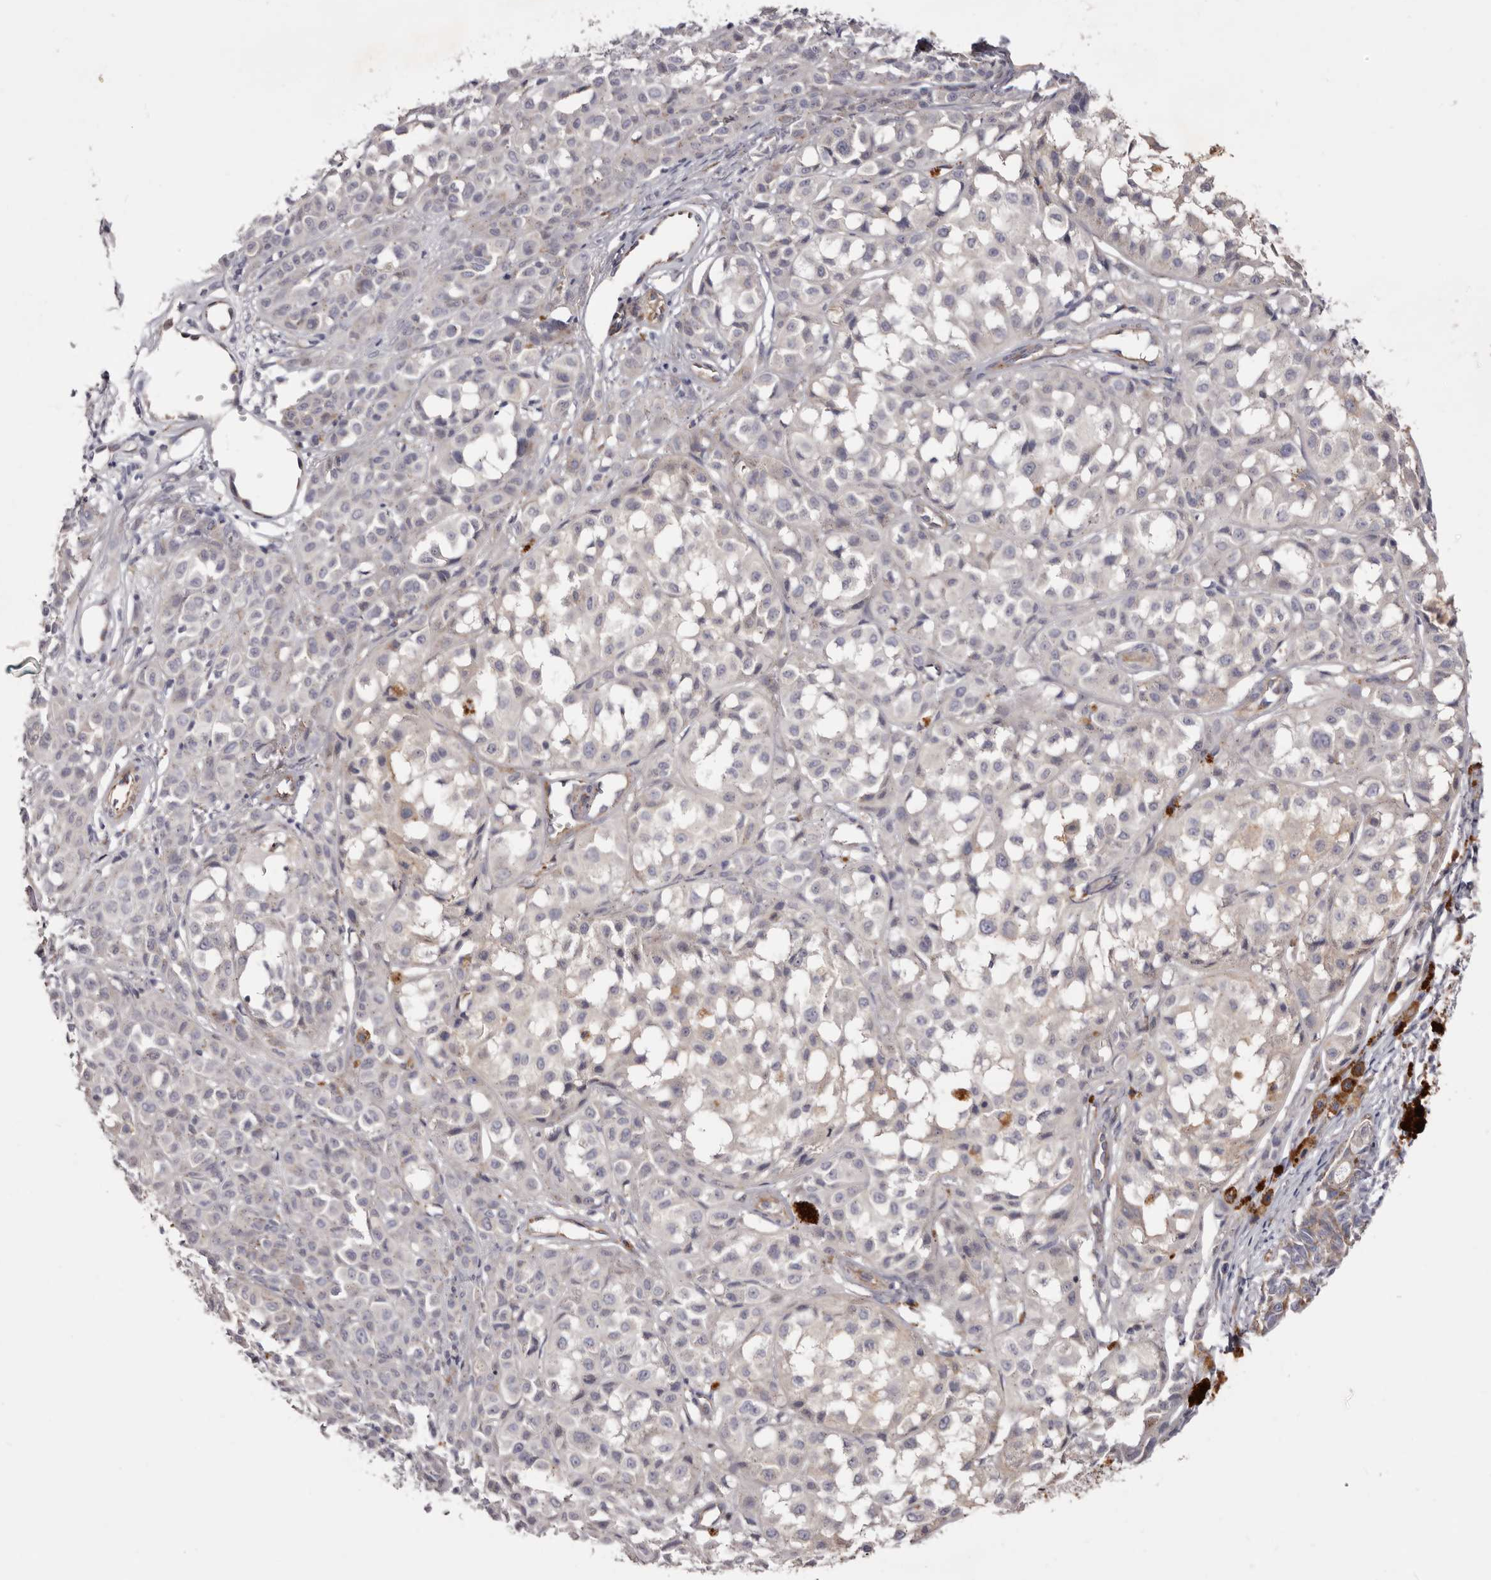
{"staining": {"intensity": "negative", "quantity": "none", "location": "none"}, "tissue": "melanoma", "cell_type": "Tumor cells", "image_type": "cancer", "snomed": [{"axis": "morphology", "description": "Malignant melanoma, NOS"}, {"axis": "topography", "description": "Skin of leg"}], "caption": "Tumor cells are negative for brown protein staining in melanoma. The staining is performed using DAB brown chromogen with nuclei counter-stained in using hematoxylin.", "gene": "PEG10", "patient": {"sex": "female", "age": 72}}